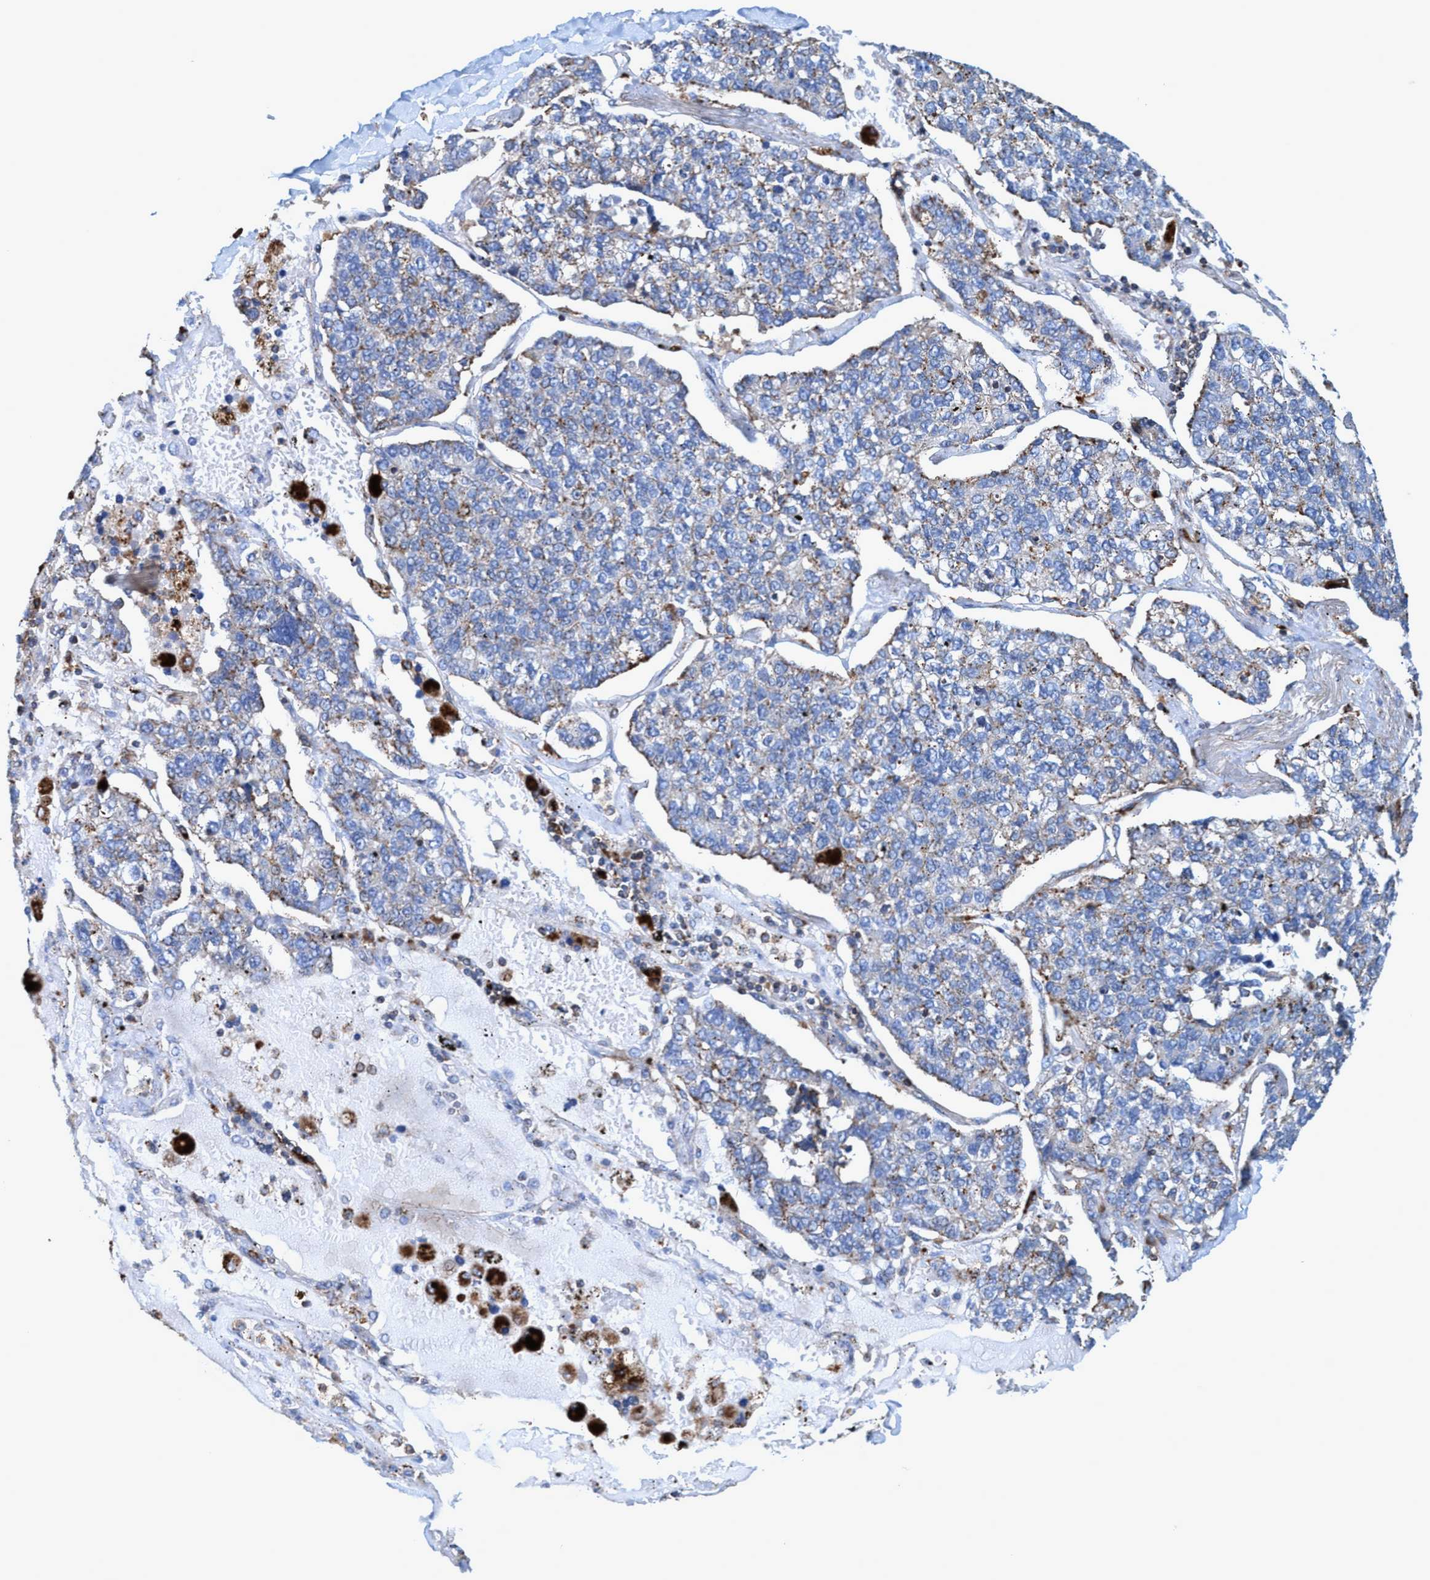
{"staining": {"intensity": "moderate", "quantity": "25%-75%", "location": "cytoplasmic/membranous"}, "tissue": "lung cancer", "cell_type": "Tumor cells", "image_type": "cancer", "snomed": [{"axis": "morphology", "description": "Adenocarcinoma, NOS"}, {"axis": "topography", "description": "Lung"}], "caption": "Immunohistochemical staining of human lung cancer shows medium levels of moderate cytoplasmic/membranous staining in approximately 25%-75% of tumor cells.", "gene": "TRIM65", "patient": {"sex": "male", "age": 49}}